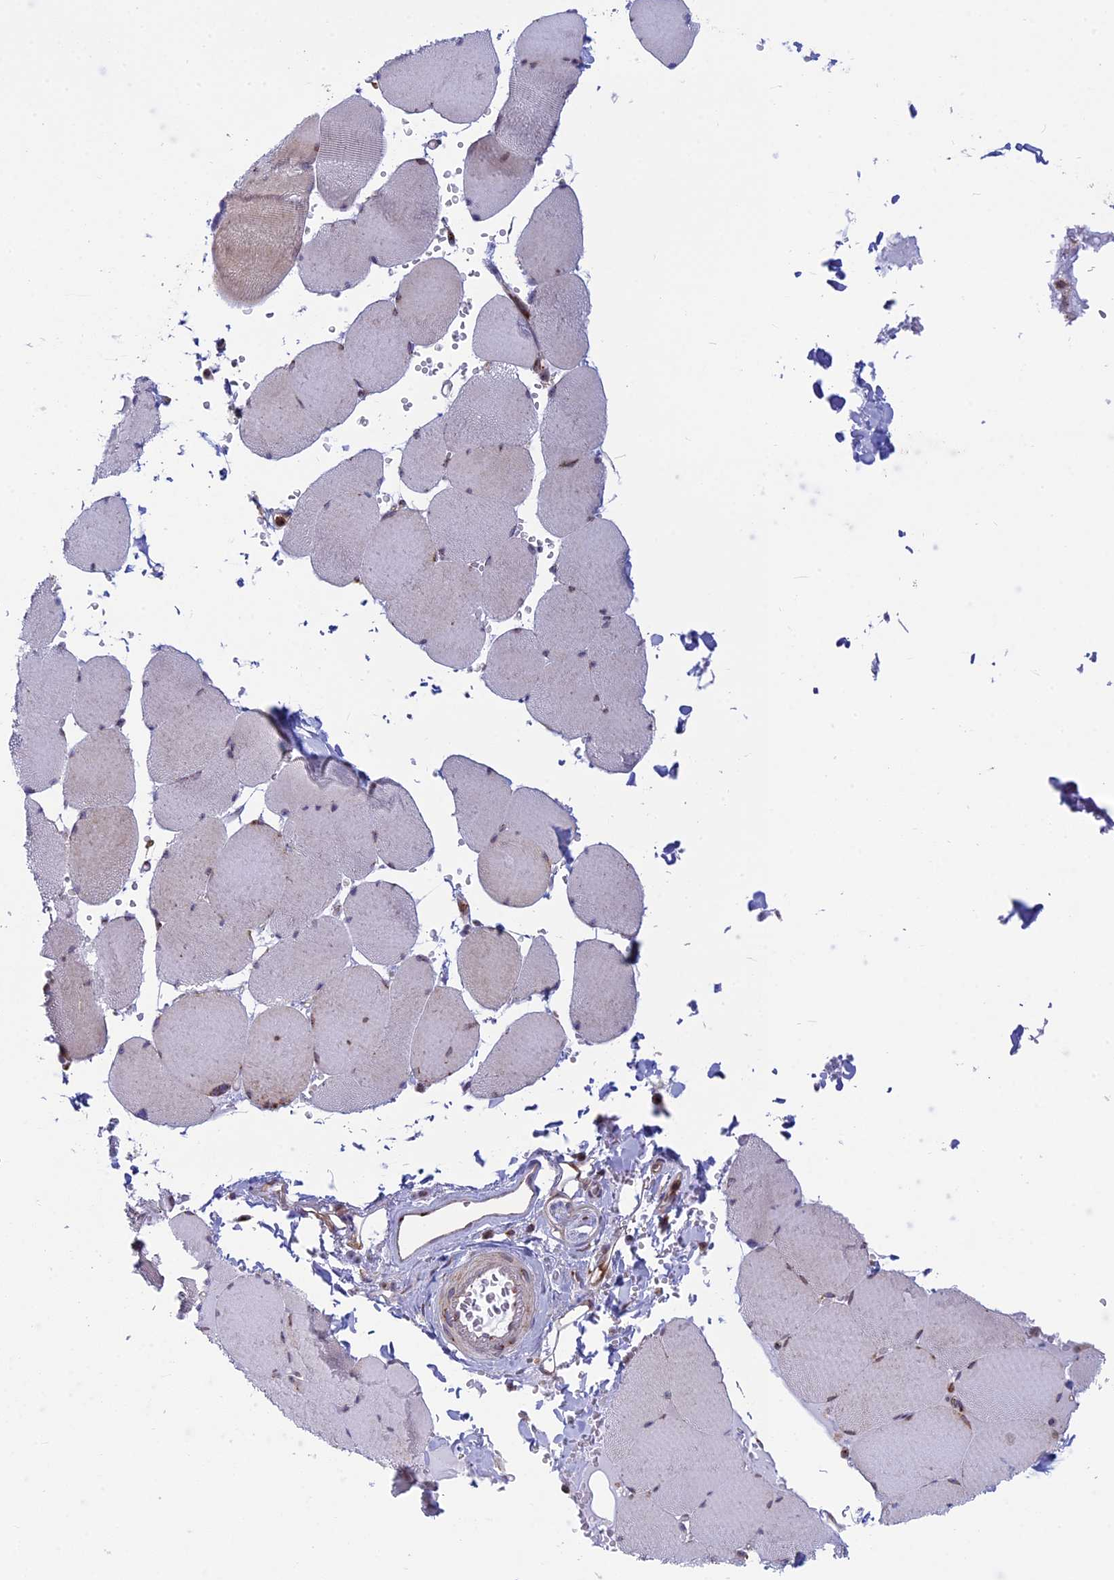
{"staining": {"intensity": "weak", "quantity": "<25%", "location": "cytoplasmic/membranous"}, "tissue": "skeletal muscle", "cell_type": "Myocytes", "image_type": "normal", "snomed": [{"axis": "morphology", "description": "Normal tissue, NOS"}, {"axis": "topography", "description": "Skeletal muscle"}, {"axis": "topography", "description": "Head-Neck"}], "caption": "The histopathology image displays no significant staining in myocytes of skeletal muscle. (IHC, brightfield microscopy, high magnification).", "gene": "CLINT1", "patient": {"sex": "male", "age": 66}}